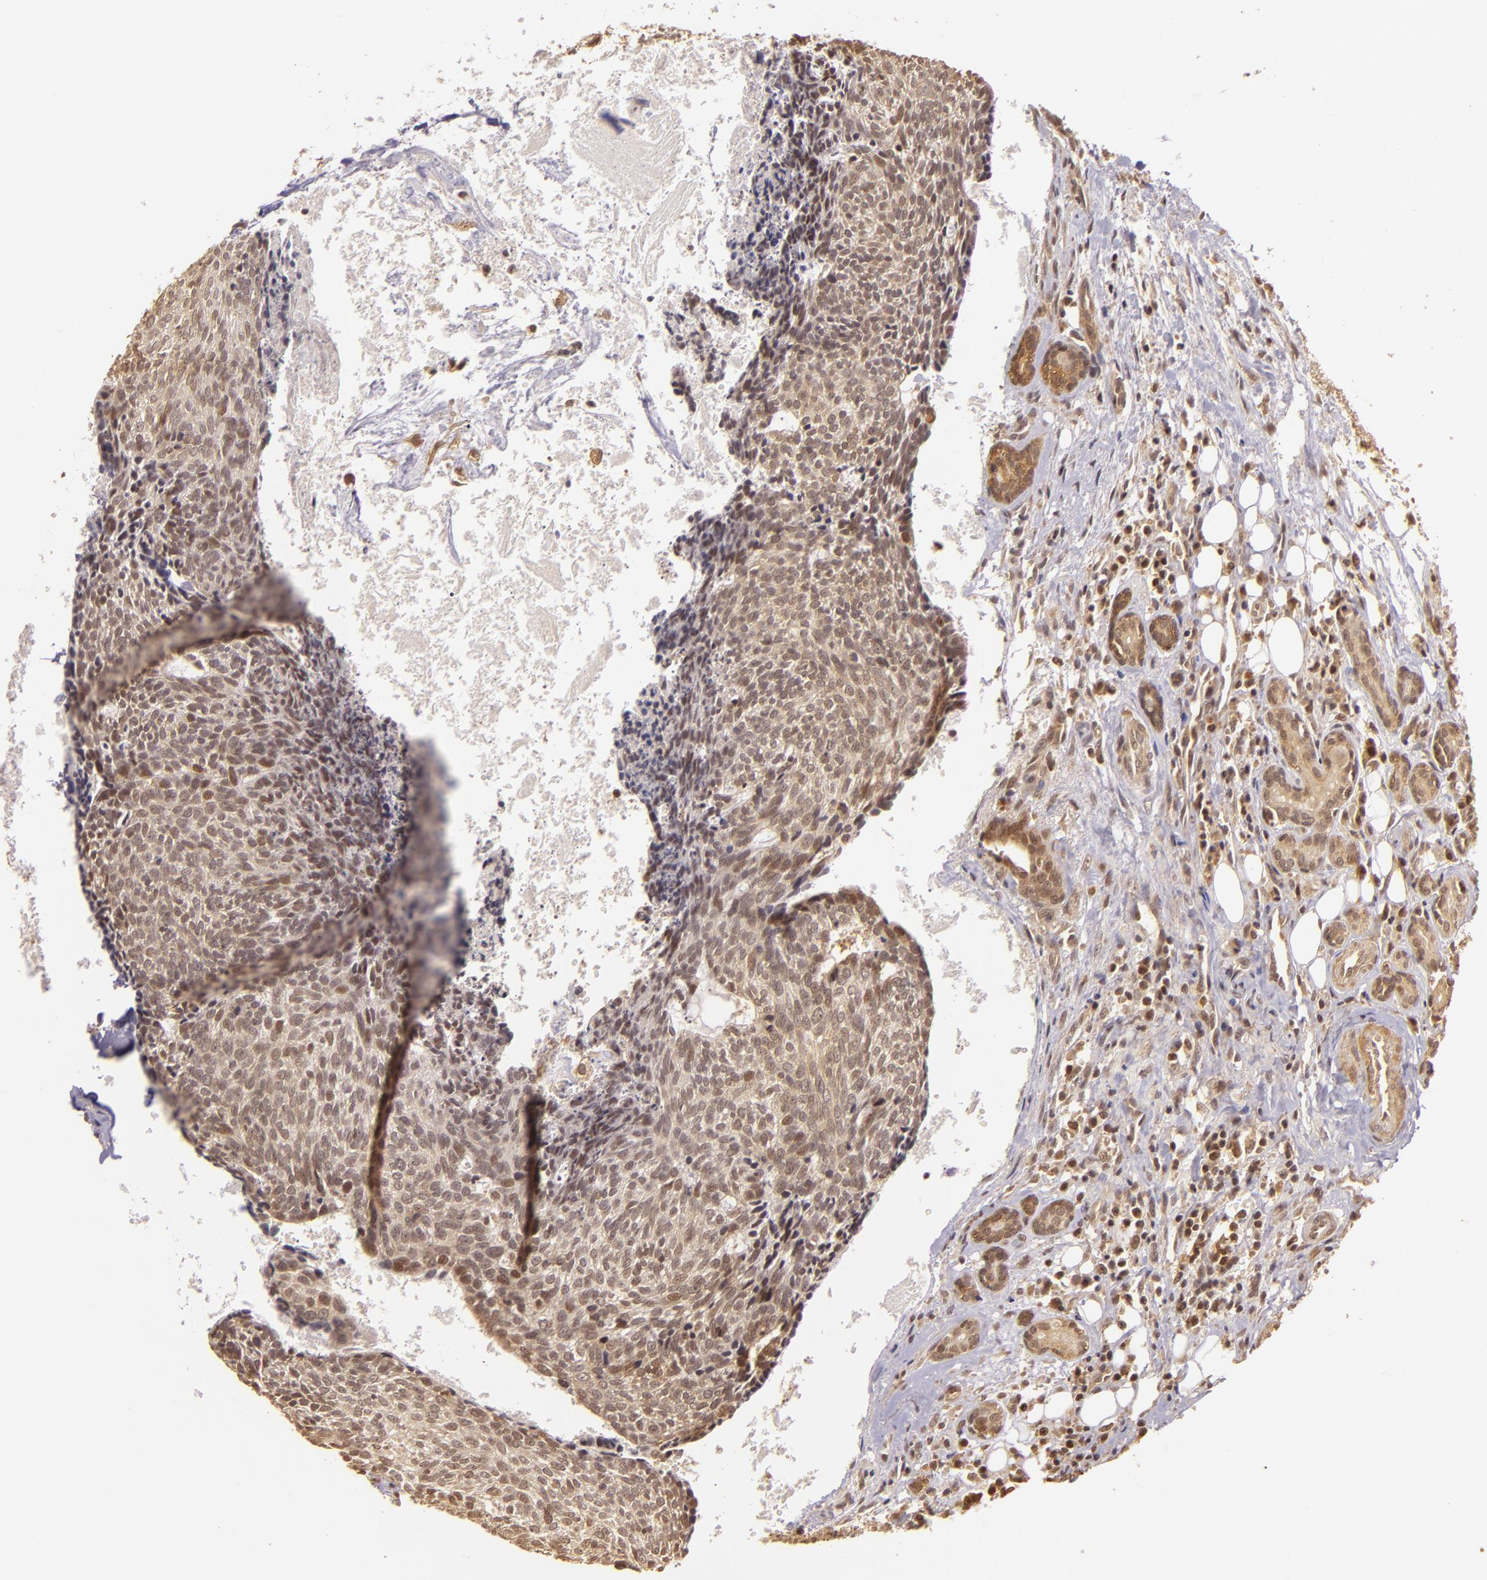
{"staining": {"intensity": "weak", "quantity": ">75%", "location": "cytoplasmic/membranous"}, "tissue": "head and neck cancer", "cell_type": "Tumor cells", "image_type": "cancer", "snomed": [{"axis": "morphology", "description": "Squamous cell carcinoma, NOS"}, {"axis": "topography", "description": "Salivary gland"}, {"axis": "topography", "description": "Head-Neck"}], "caption": "IHC micrograph of head and neck cancer stained for a protein (brown), which shows low levels of weak cytoplasmic/membranous positivity in approximately >75% of tumor cells.", "gene": "TXNRD2", "patient": {"sex": "male", "age": 70}}